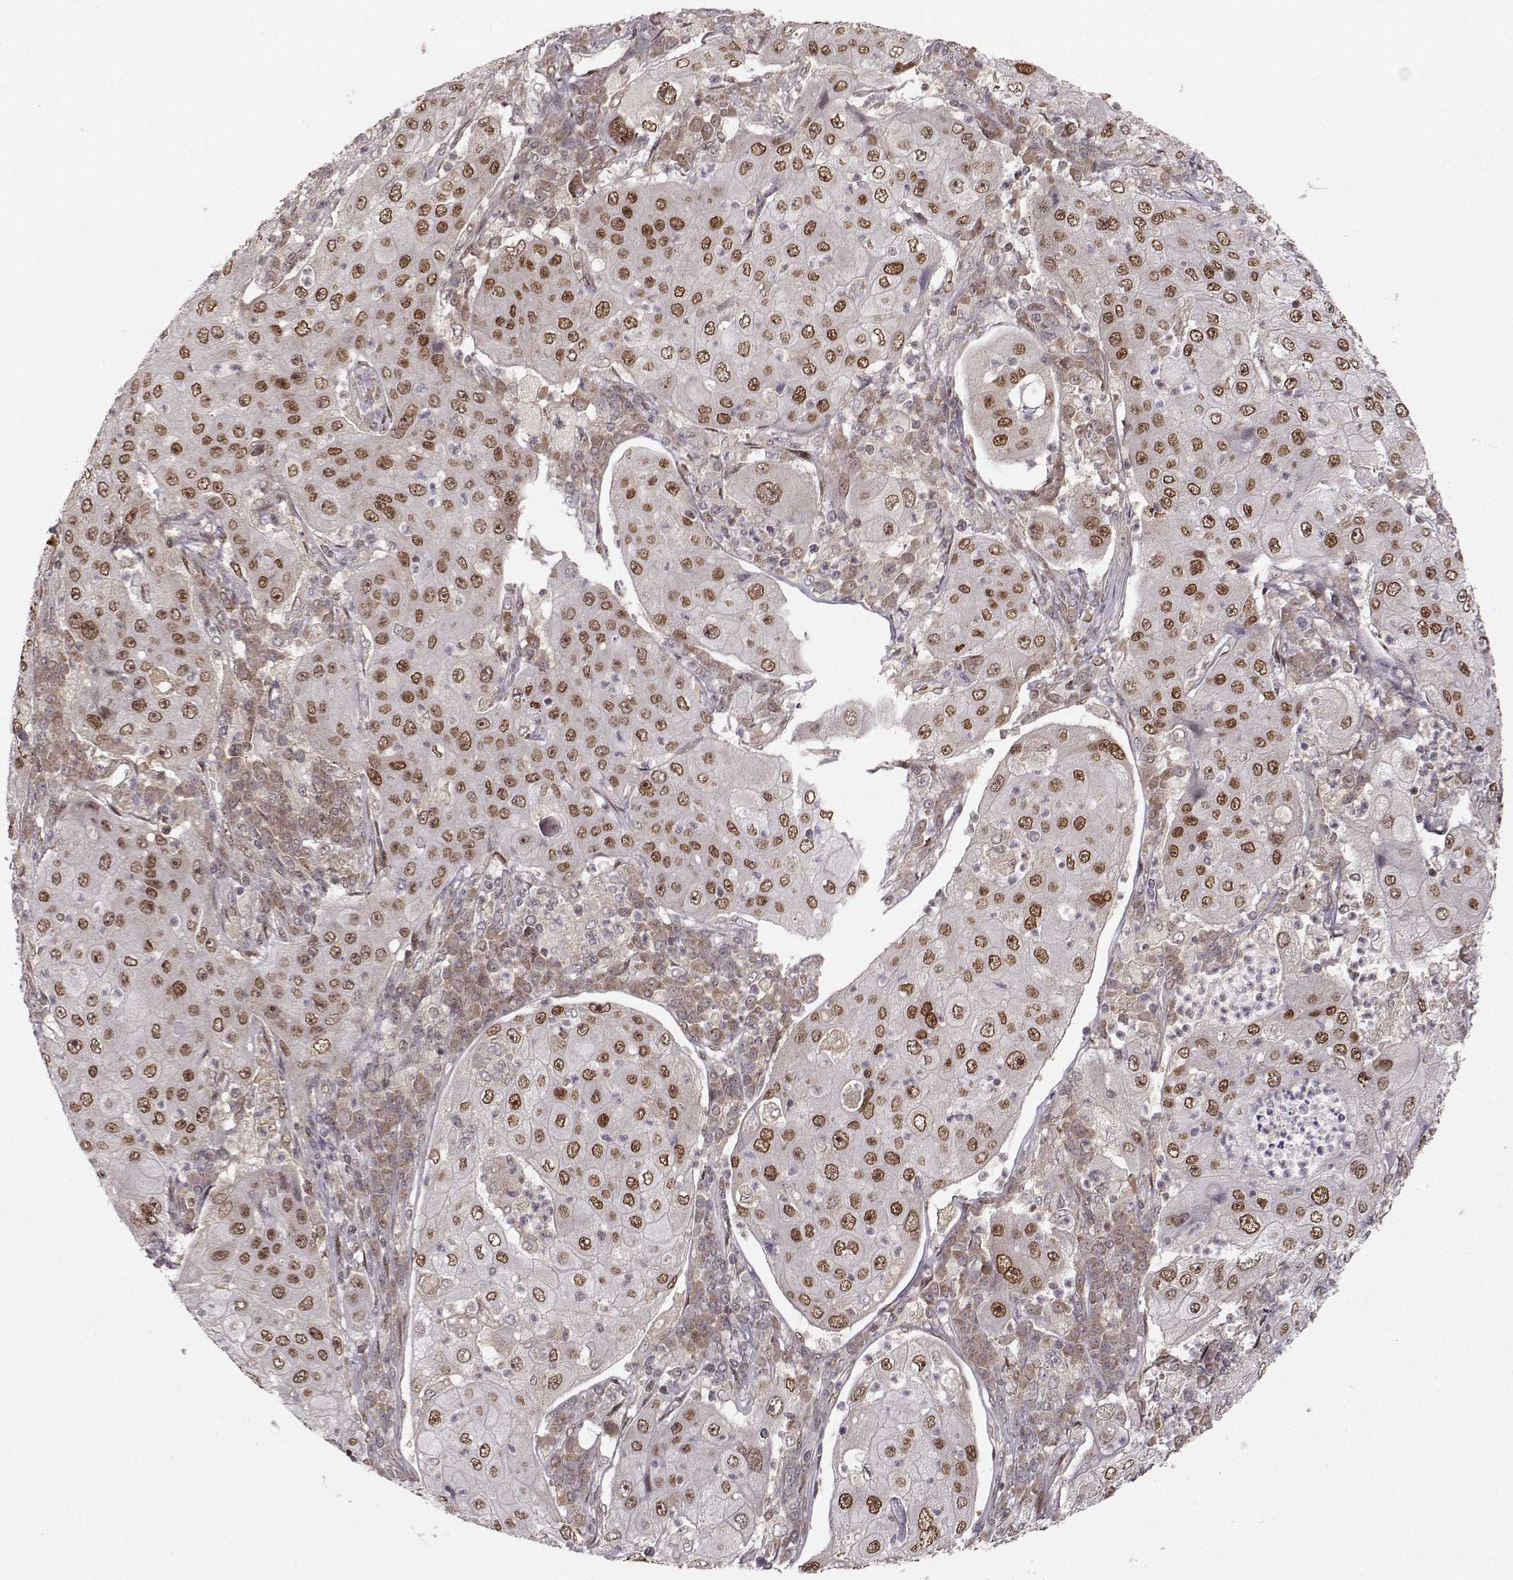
{"staining": {"intensity": "moderate", "quantity": ">75%", "location": "nuclear"}, "tissue": "lung cancer", "cell_type": "Tumor cells", "image_type": "cancer", "snomed": [{"axis": "morphology", "description": "Squamous cell carcinoma, NOS"}, {"axis": "topography", "description": "Lung"}], "caption": "The image shows immunohistochemical staining of lung squamous cell carcinoma. There is moderate nuclear positivity is seen in about >75% of tumor cells. (DAB IHC with brightfield microscopy, high magnification).", "gene": "RAI1", "patient": {"sex": "female", "age": 59}}